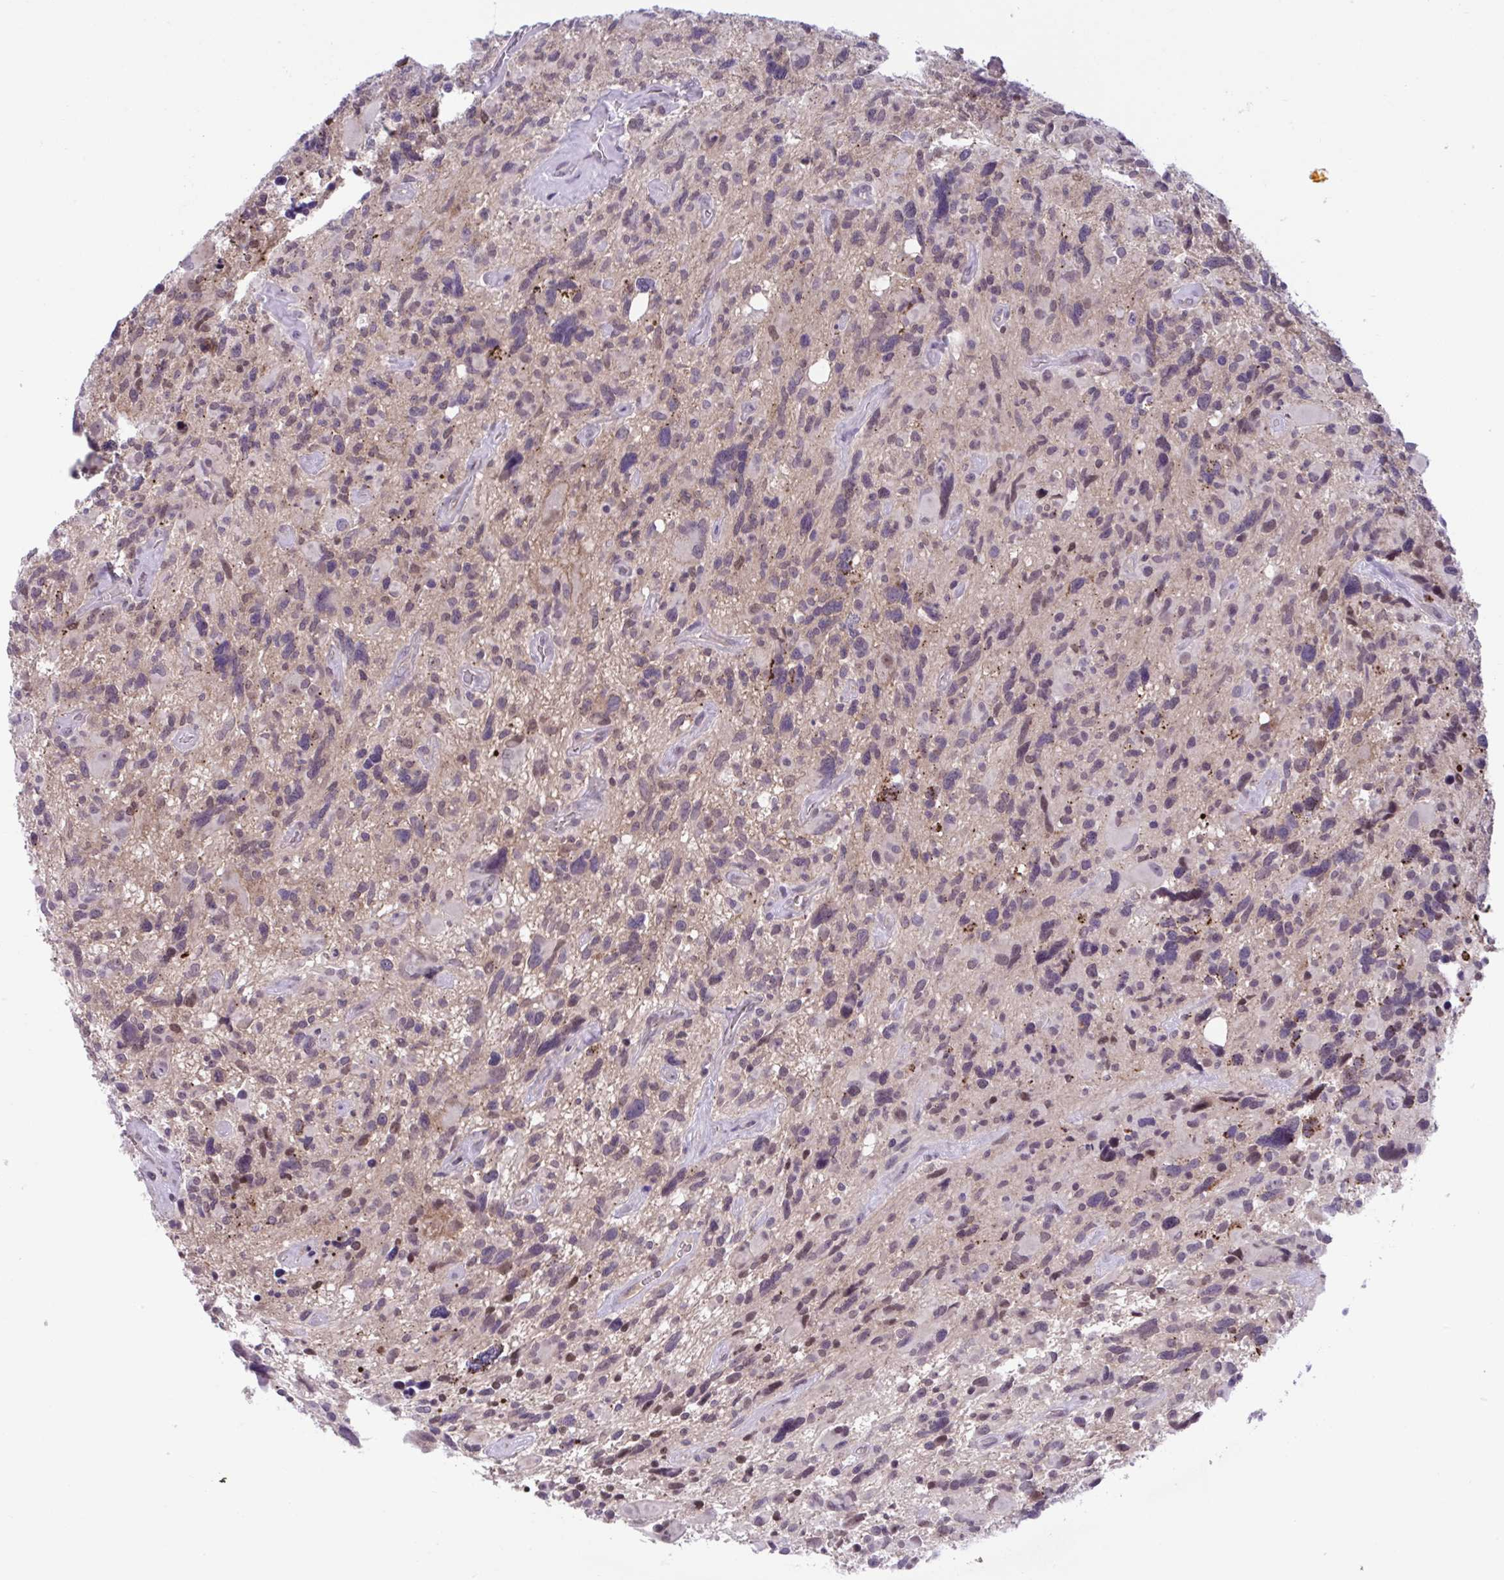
{"staining": {"intensity": "weak", "quantity": "<25%", "location": "nuclear"}, "tissue": "glioma", "cell_type": "Tumor cells", "image_type": "cancer", "snomed": [{"axis": "morphology", "description": "Glioma, malignant, High grade"}, {"axis": "topography", "description": "Brain"}], "caption": "DAB (3,3'-diaminobenzidine) immunohistochemical staining of human glioma reveals no significant expression in tumor cells.", "gene": "TTC7B", "patient": {"sex": "male", "age": 49}}